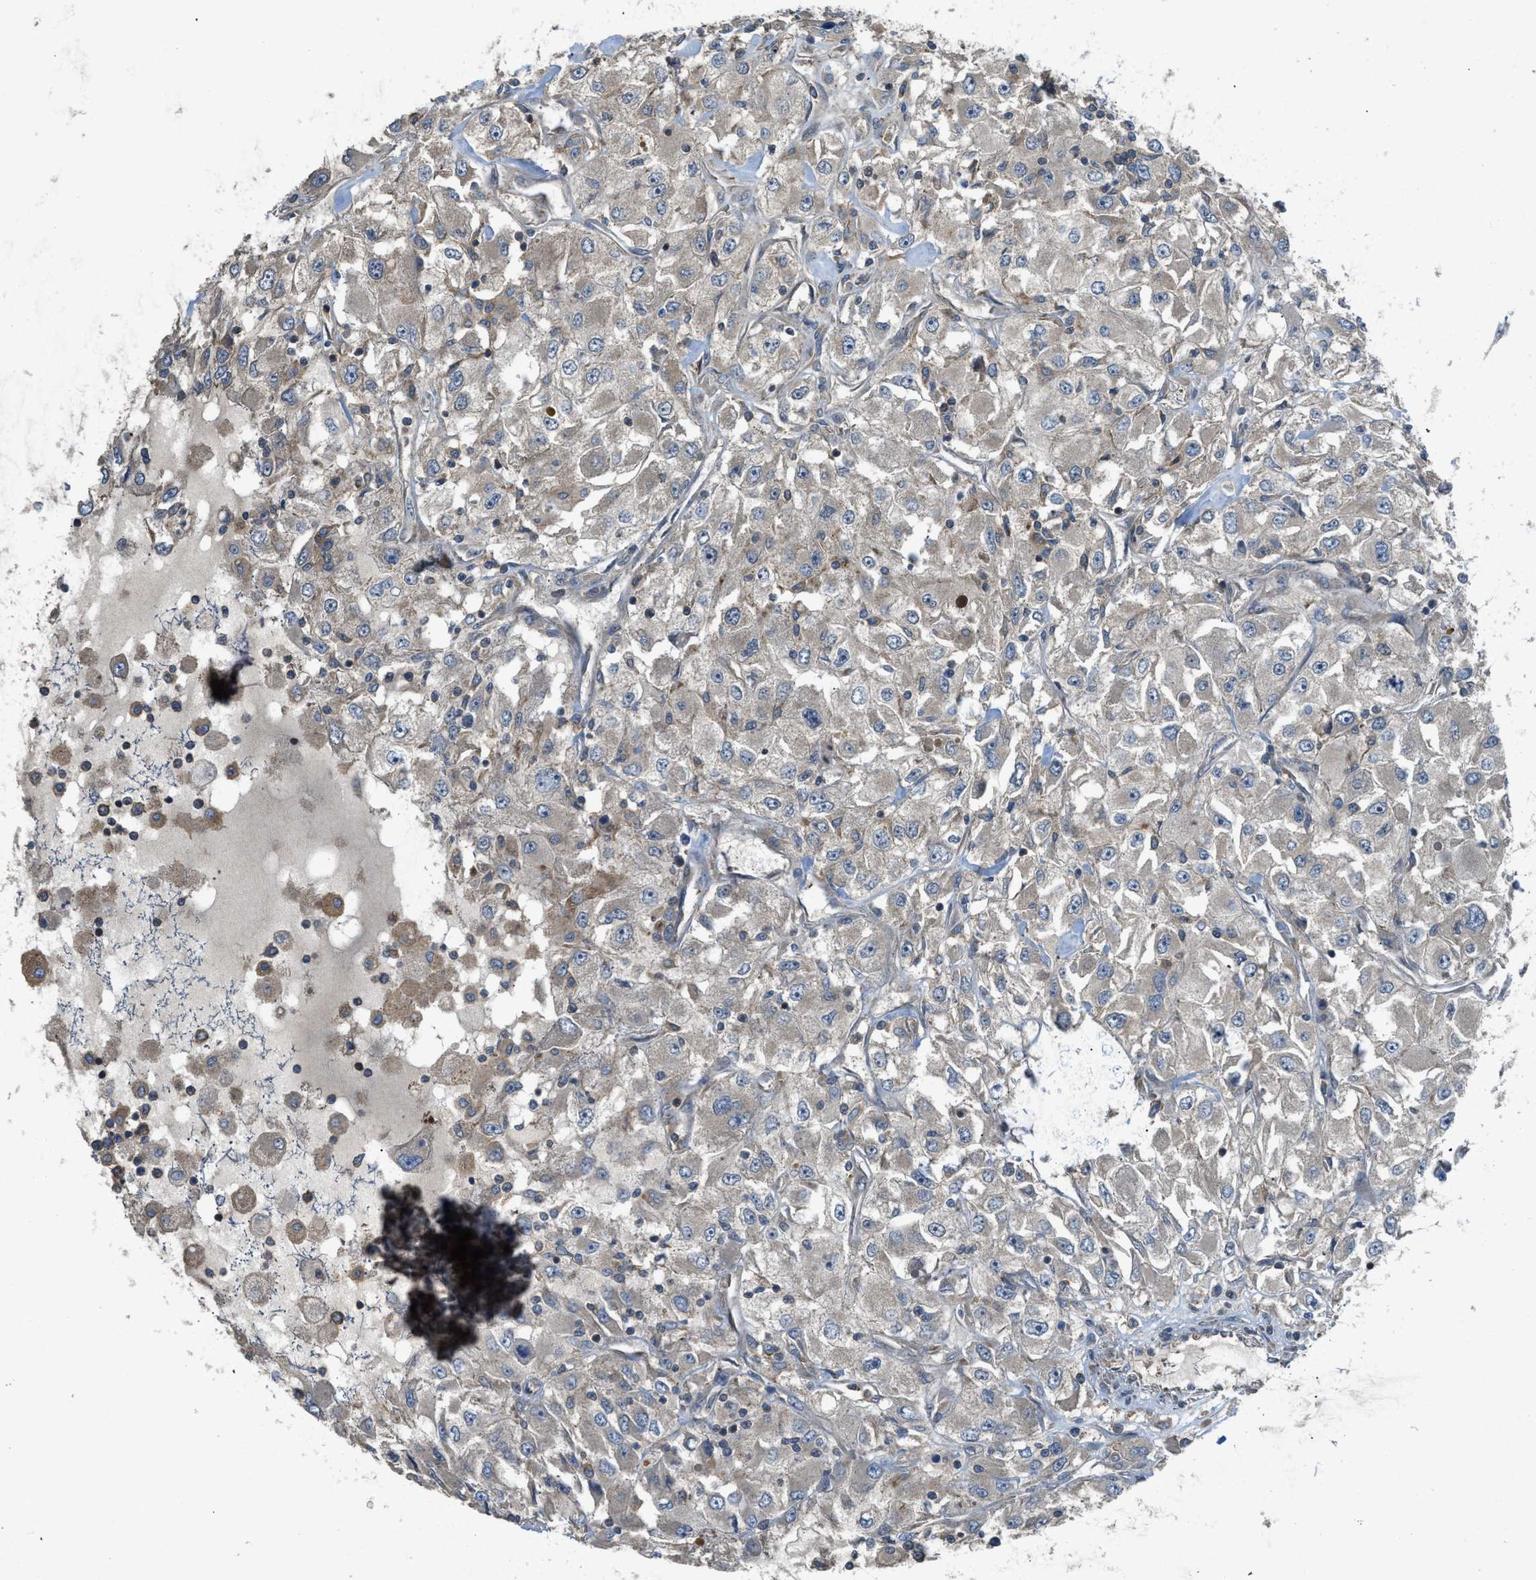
{"staining": {"intensity": "negative", "quantity": "none", "location": "none"}, "tissue": "renal cancer", "cell_type": "Tumor cells", "image_type": "cancer", "snomed": [{"axis": "morphology", "description": "Adenocarcinoma, NOS"}, {"axis": "topography", "description": "Kidney"}], "caption": "Immunohistochemical staining of human renal cancer shows no significant staining in tumor cells.", "gene": "BAG4", "patient": {"sex": "female", "age": 52}}